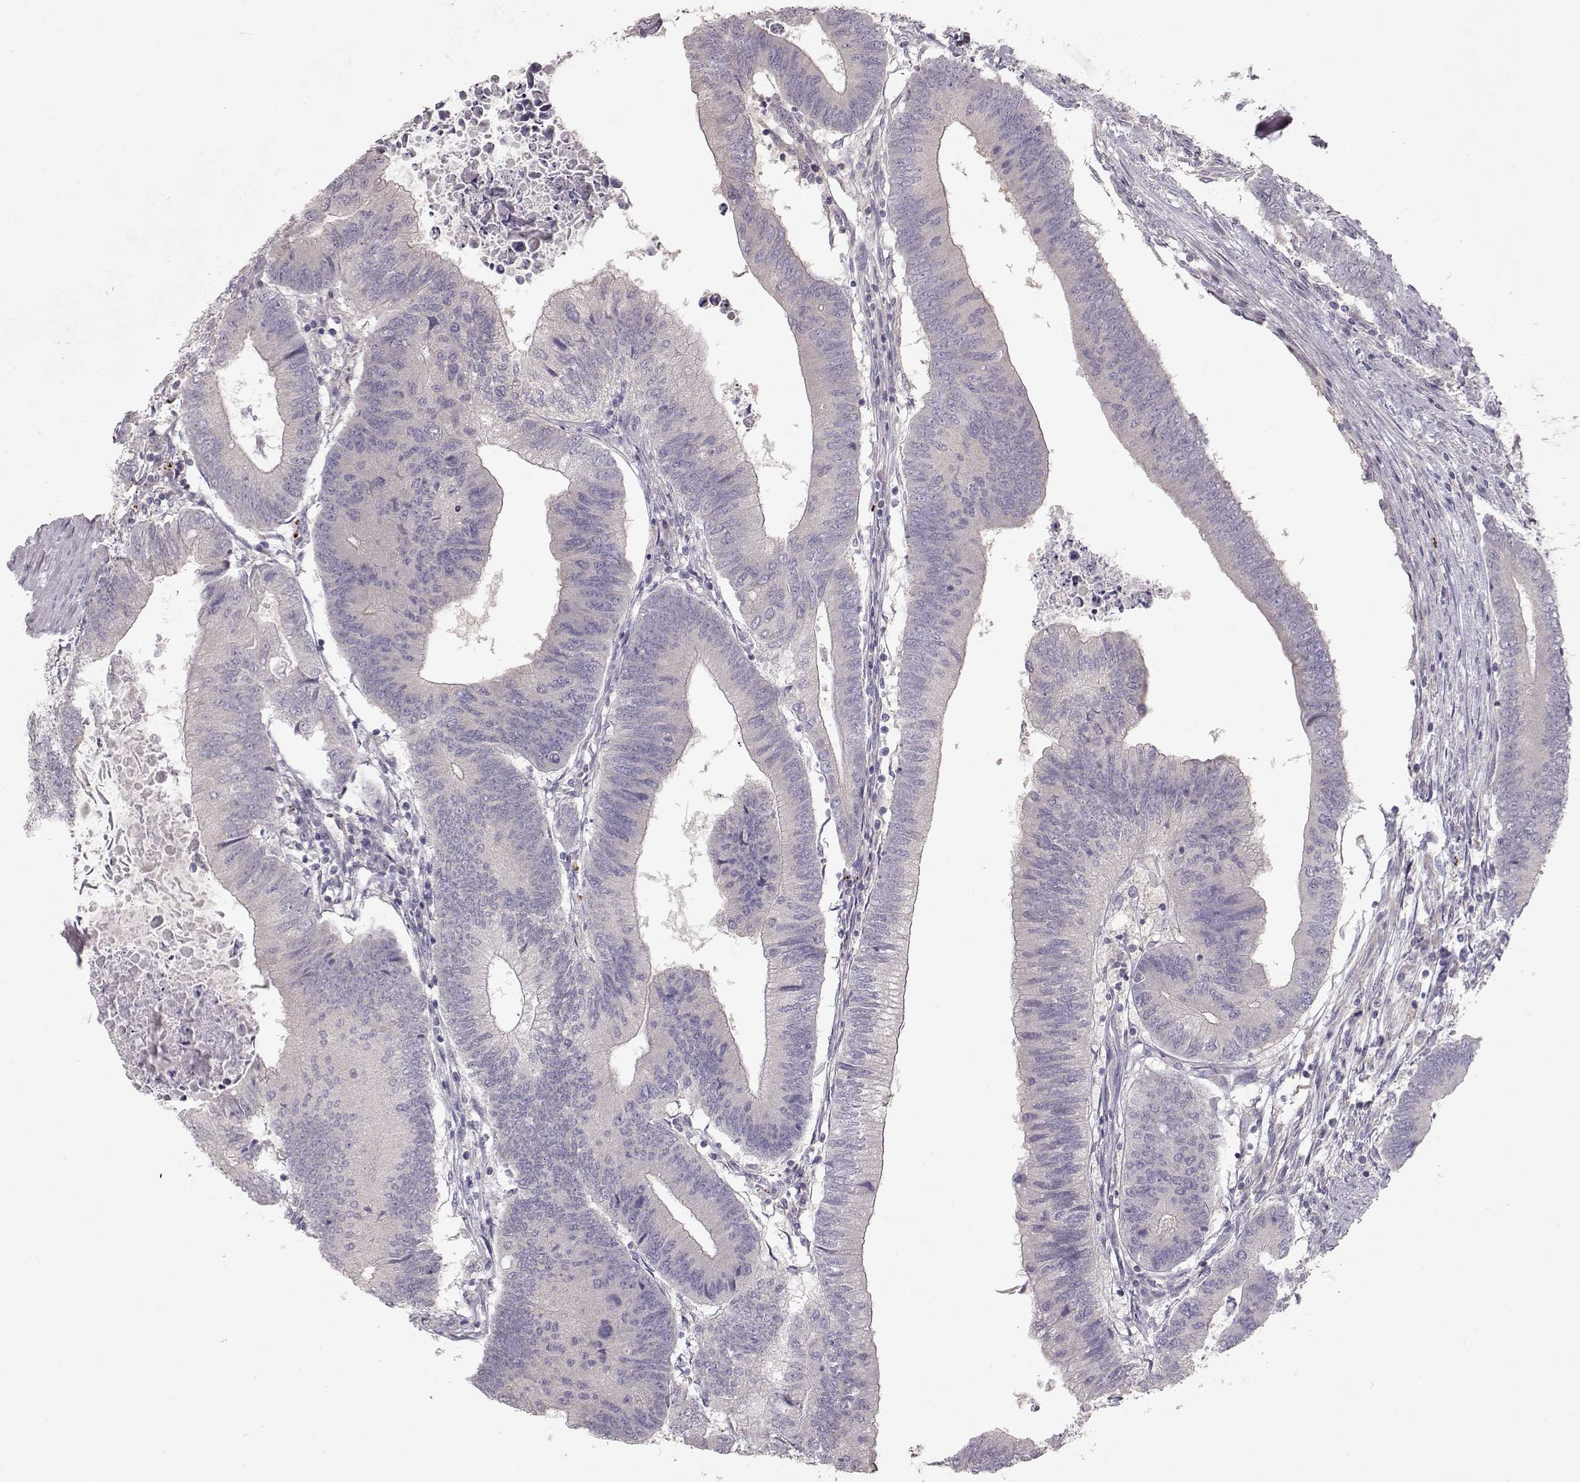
{"staining": {"intensity": "negative", "quantity": "none", "location": "none"}, "tissue": "colorectal cancer", "cell_type": "Tumor cells", "image_type": "cancer", "snomed": [{"axis": "morphology", "description": "Adenocarcinoma, NOS"}, {"axis": "topography", "description": "Colon"}], "caption": "Human colorectal cancer stained for a protein using IHC displays no expression in tumor cells.", "gene": "ARHGAP8", "patient": {"sex": "male", "age": 53}}